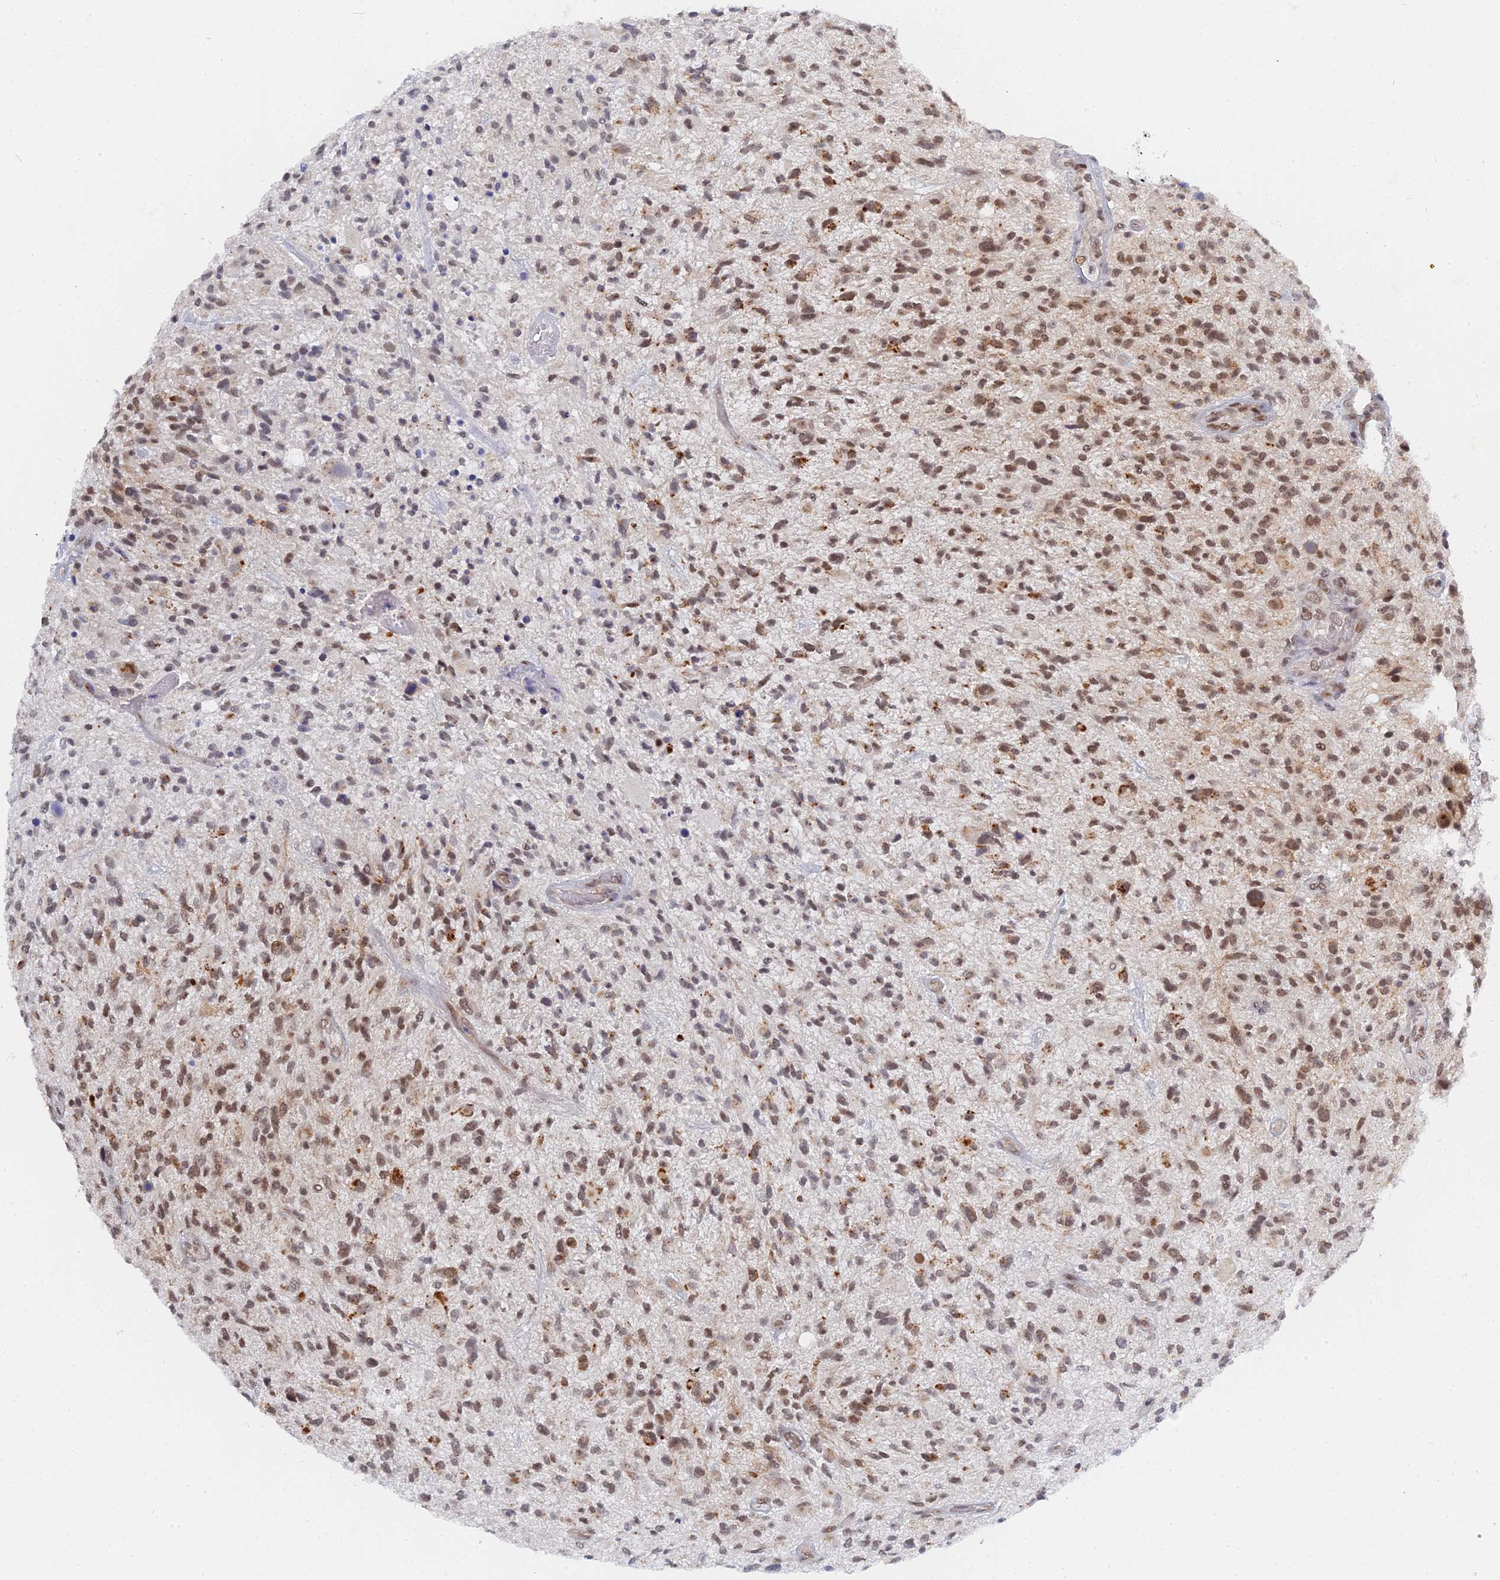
{"staining": {"intensity": "moderate", "quantity": ">75%", "location": "nuclear"}, "tissue": "glioma", "cell_type": "Tumor cells", "image_type": "cancer", "snomed": [{"axis": "morphology", "description": "Glioma, malignant, High grade"}, {"axis": "topography", "description": "Brain"}], "caption": "Immunohistochemistry (IHC) image of neoplastic tissue: glioma stained using immunohistochemistry (IHC) reveals medium levels of moderate protein expression localized specifically in the nuclear of tumor cells, appearing as a nuclear brown color.", "gene": "CCDC85A", "patient": {"sex": "male", "age": 47}}